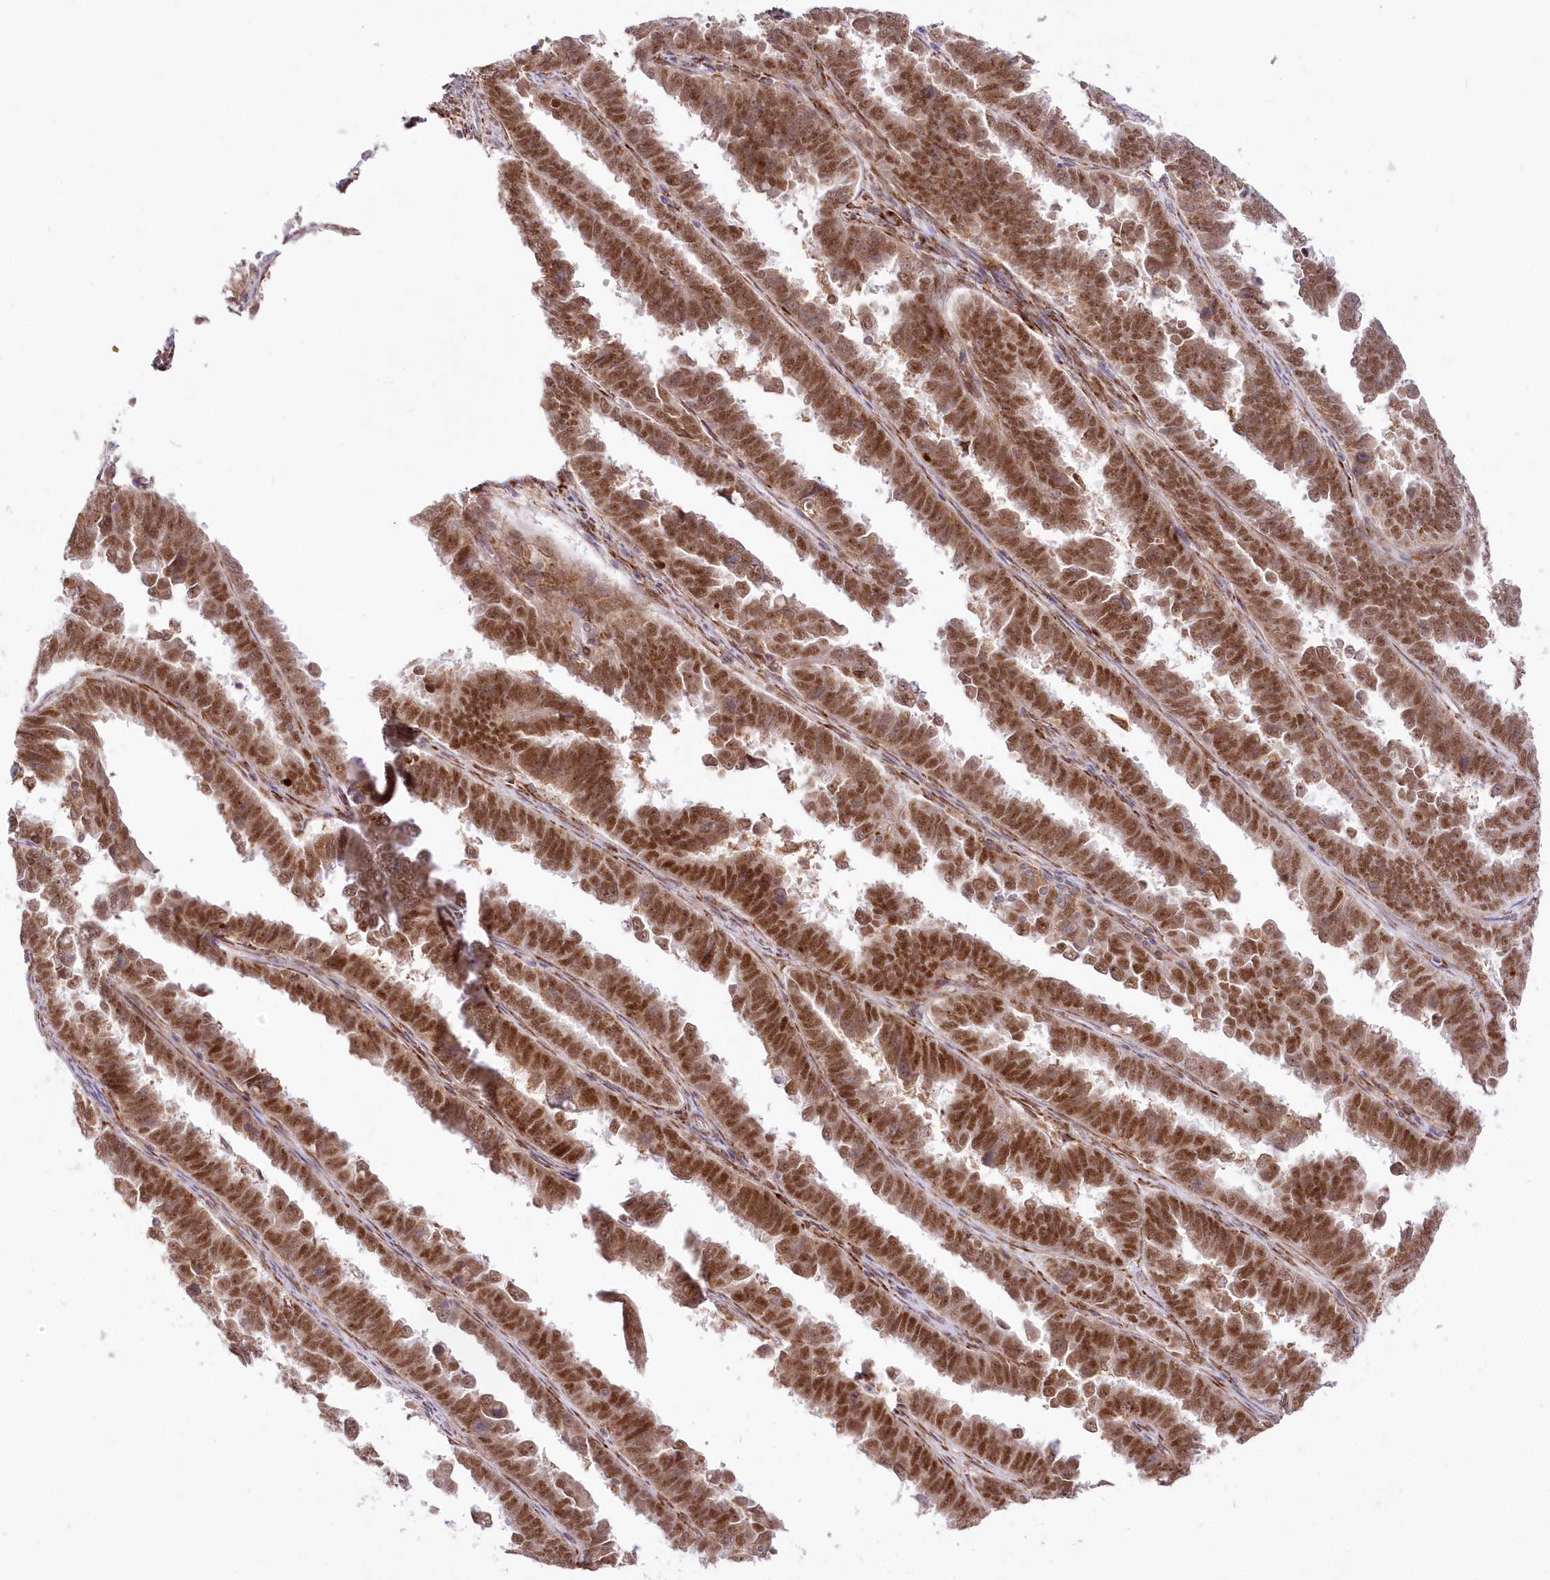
{"staining": {"intensity": "strong", "quantity": ">75%", "location": "nuclear"}, "tissue": "endometrial cancer", "cell_type": "Tumor cells", "image_type": "cancer", "snomed": [{"axis": "morphology", "description": "Adenocarcinoma, NOS"}, {"axis": "topography", "description": "Endometrium"}], "caption": "Immunohistochemical staining of human endometrial cancer (adenocarcinoma) shows strong nuclear protein expression in approximately >75% of tumor cells.", "gene": "LDB1", "patient": {"sex": "female", "age": 75}}